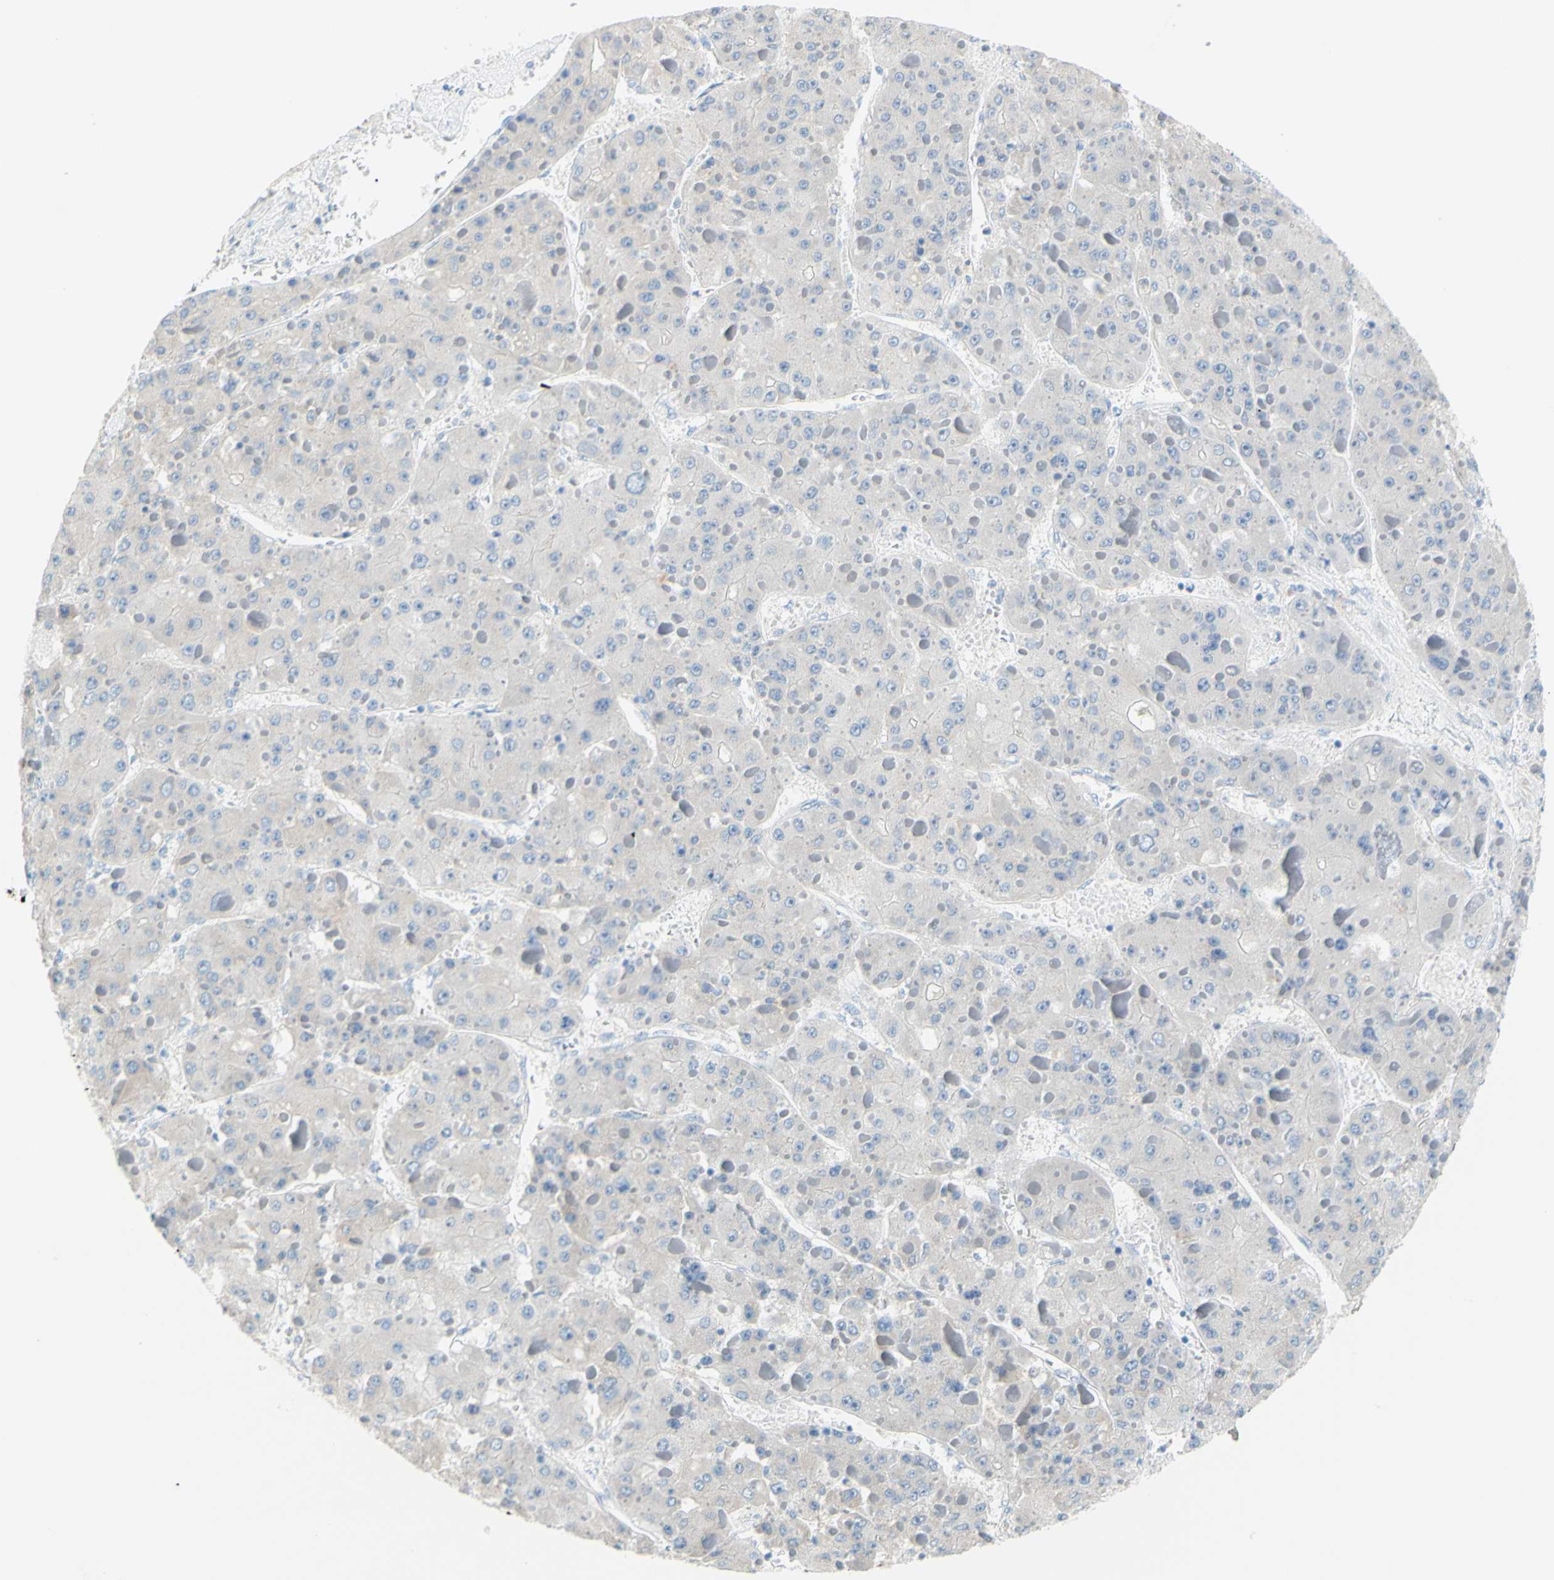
{"staining": {"intensity": "negative", "quantity": "none", "location": "none"}, "tissue": "liver cancer", "cell_type": "Tumor cells", "image_type": "cancer", "snomed": [{"axis": "morphology", "description": "Carcinoma, Hepatocellular, NOS"}, {"axis": "topography", "description": "Liver"}], "caption": "Immunohistochemistry of liver cancer displays no positivity in tumor cells. Brightfield microscopy of immunohistochemistry (IHC) stained with DAB (3,3'-diaminobenzidine) (brown) and hematoxylin (blue), captured at high magnification.", "gene": "SLC1A2", "patient": {"sex": "female", "age": 73}}